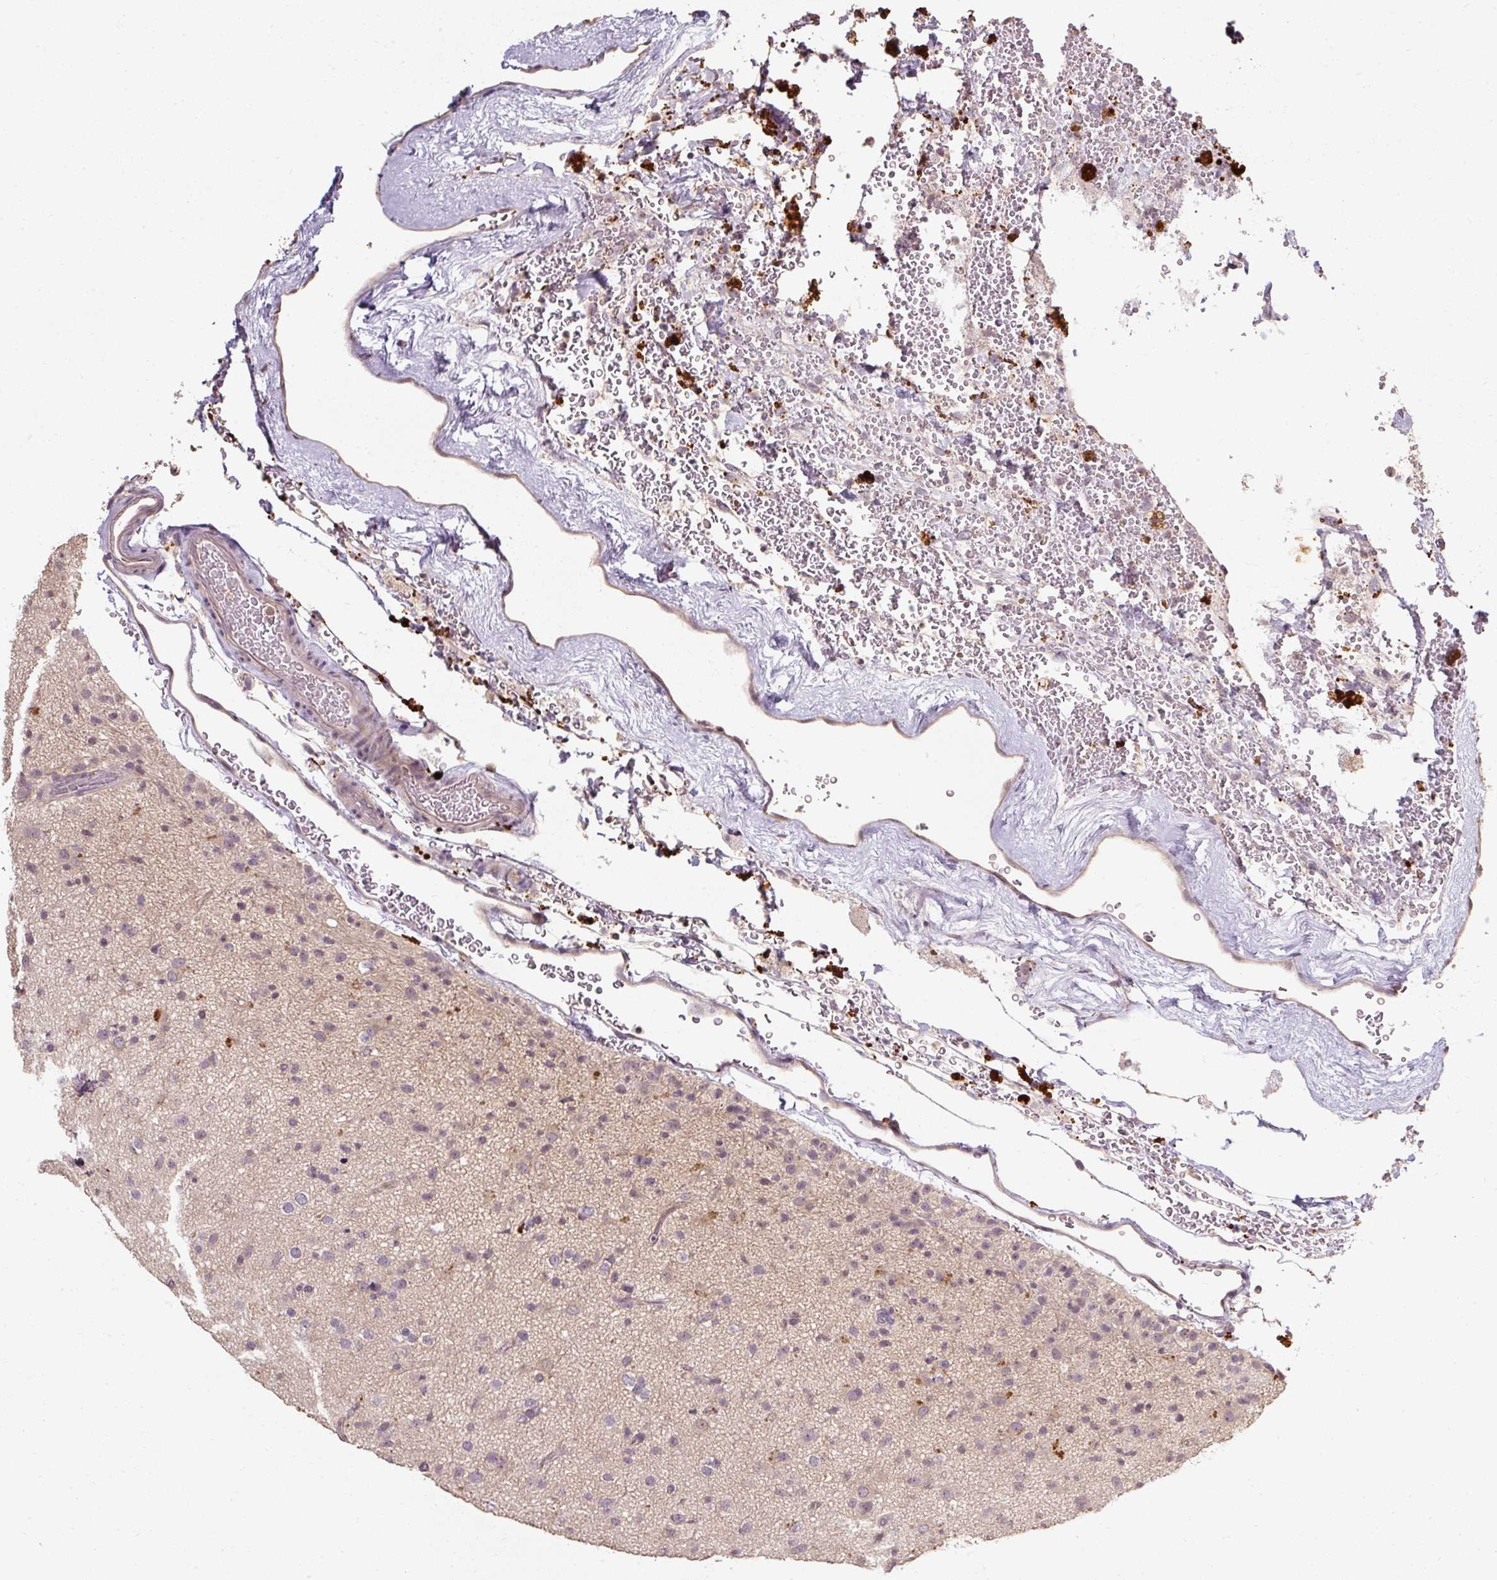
{"staining": {"intensity": "negative", "quantity": "none", "location": "none"}, "tissue": "glioma", "cell_type": "Tumor cells", "image_type": "cancer", "snomed": [{"axis": "morphology", "description": "Glioma, malignant, Low grade"}, {"axis": "topography", "description": "Brain"}], "caption": "Immunohistochemistry (IHC) of glioma exhibits no expression in tumor cells.", "gene": "CFAP65", "patient": {"sex": "male", "age": 65}}